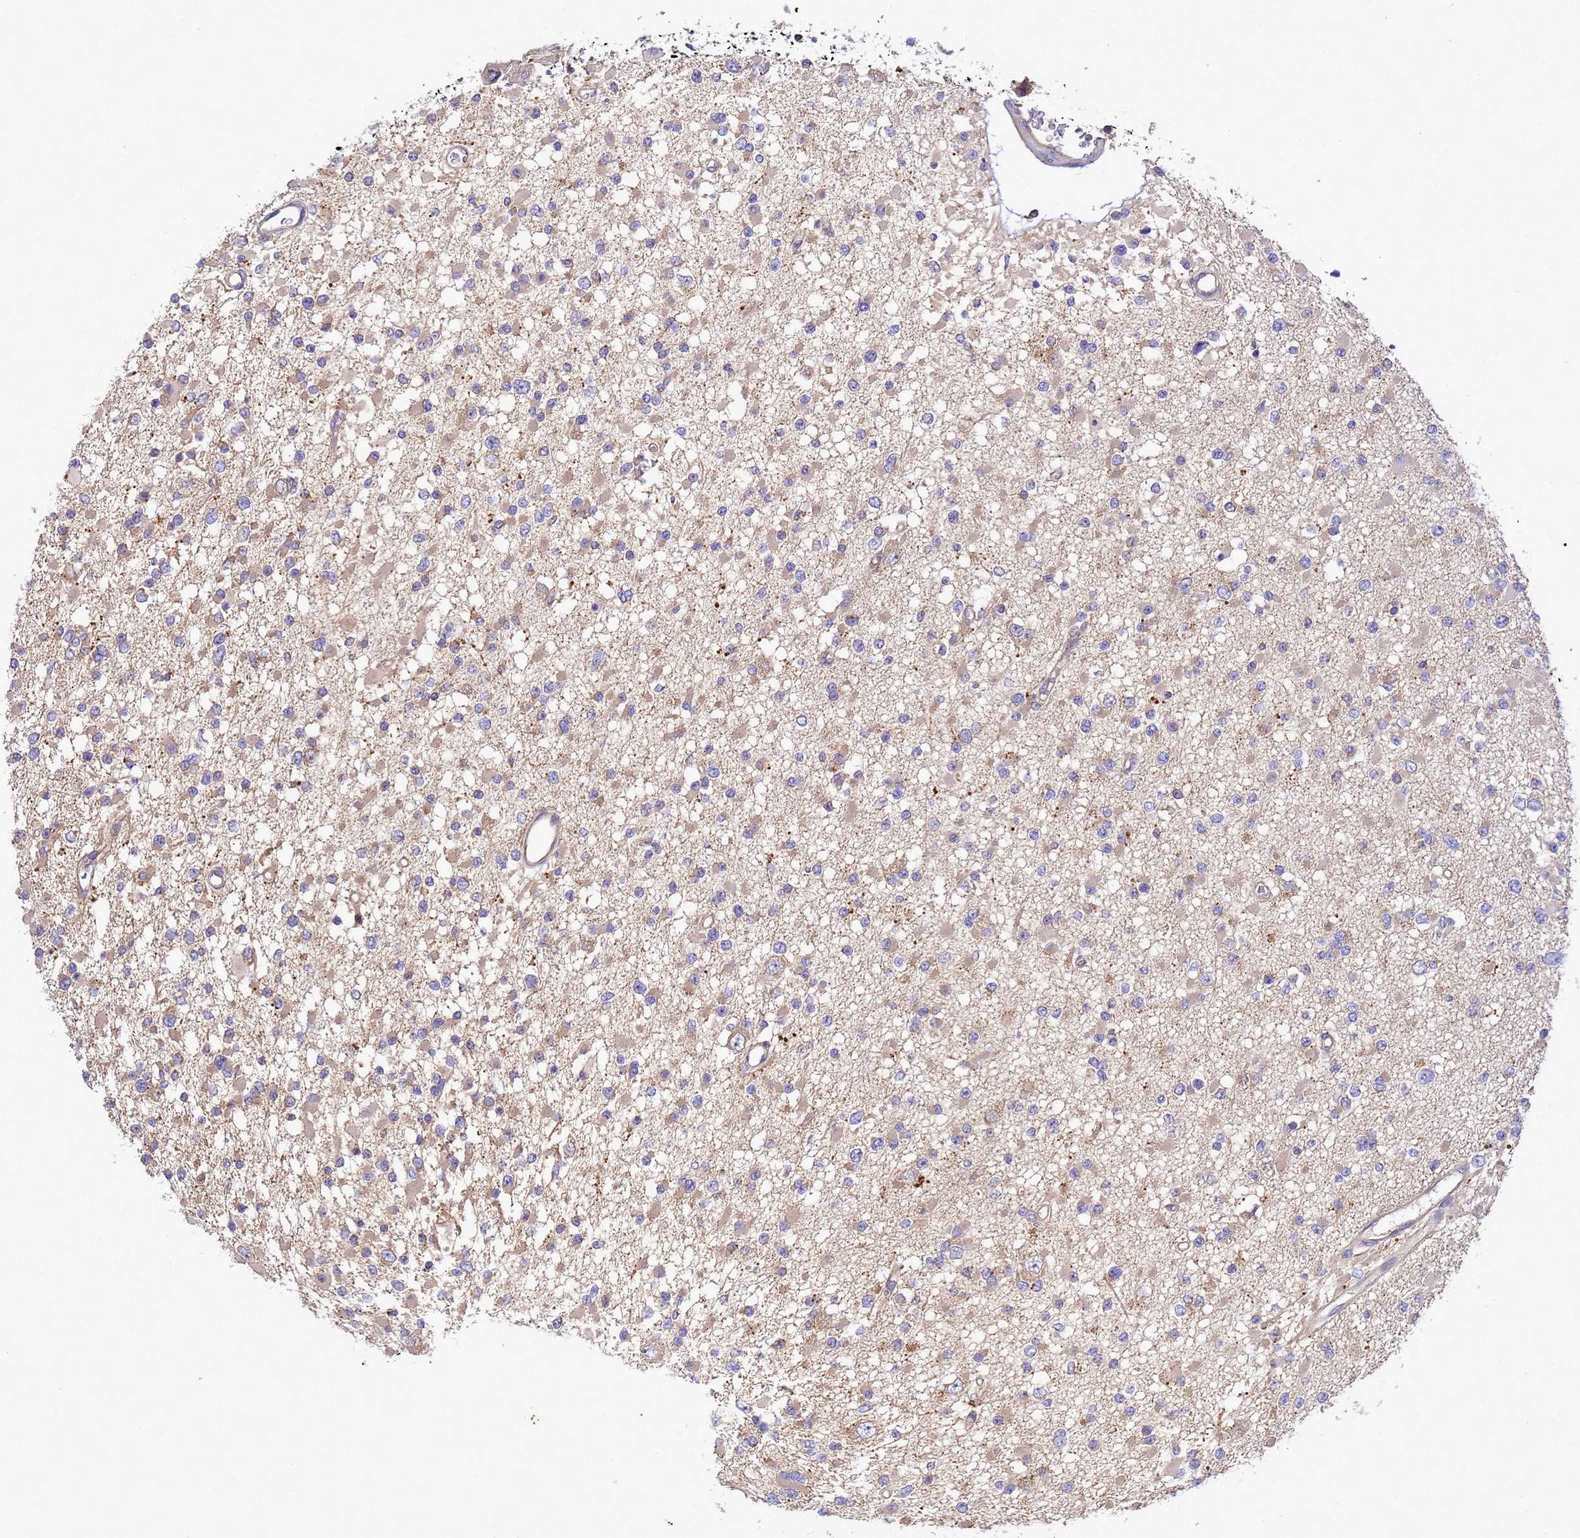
{"staining": {"intensity": "weak", "quantity": "25%-75%", "location": "cytoplasmic/membranous"}, "tissue": "glioma", "cell_type": "Tumor cells", "image_type": "cancer", "snomed": [{"axis": "morphology", "description": "Glioma, malignant, Low grade"}, {"axis": "topography", "description": "Brain"}], "caption": "High-power microscopy captured an immunohistochemistry histopathology image of glioma, revealing weak cytoplasmic/membranous expression in about 25%-75% of tumor cells.", "gene": "BECN1", "patient": {"sex": "female", "age": 22}}